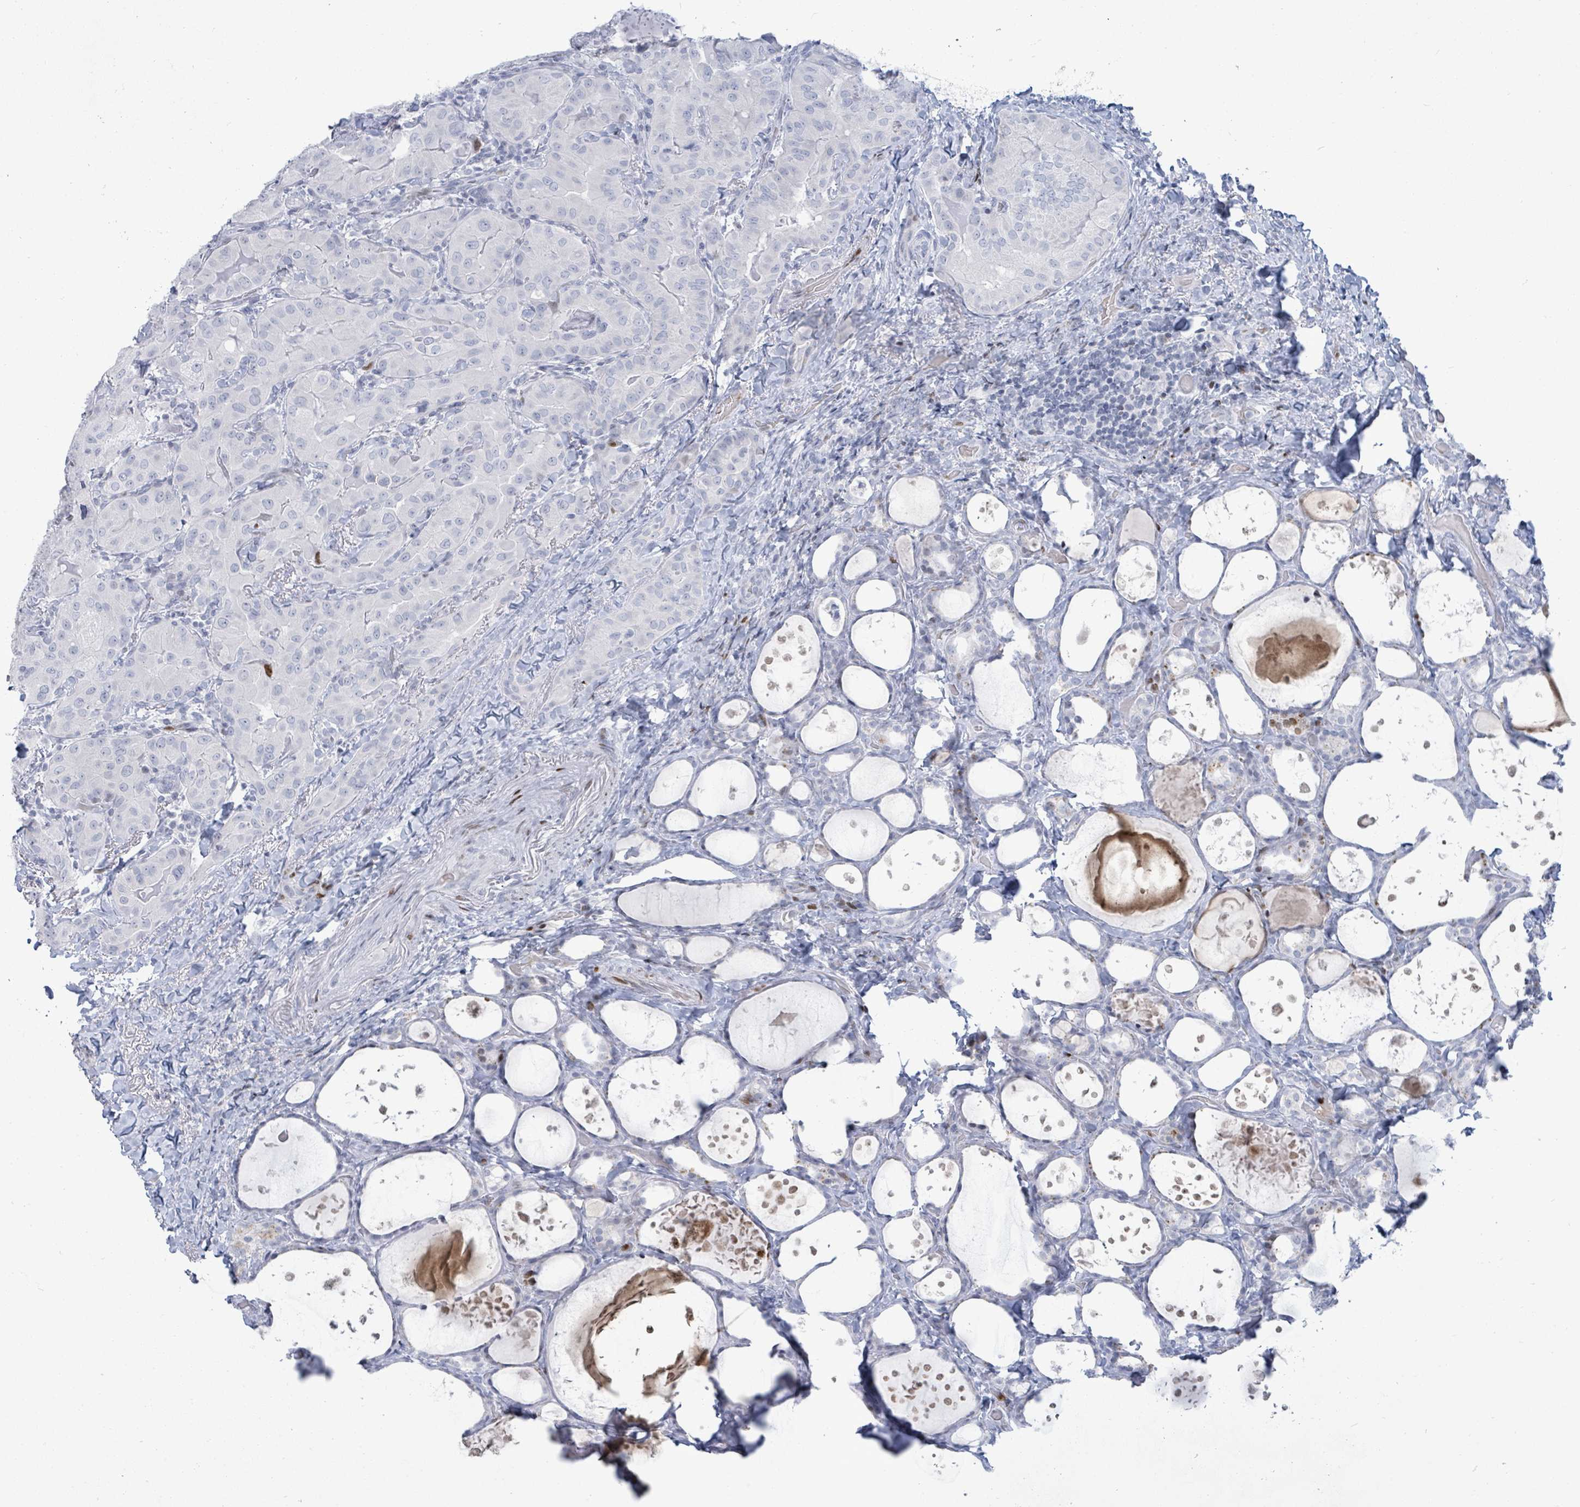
{"staining": {"intensity": "negative", "quantity": "none", "location": "none"}, "tissue": "thyroid cancer", "cell_type": "Tumor cells", "image_type": "cancer", "snomed": [{"axis": "morphology", "description": "Papillary adenocarcinoma, NOS"}, {"axis": "topography", "description": "Thyroid gland"}], "caption": "An IHC photomicrograph of thyroid cancer (papillary adenocarcinoma) is shown. There is no staining in tumor cells of thyroid cancer (papillary adenocarcinoma). (DAB immunohistochemistry, high magnification).", "gene": "MALL", "patient": {"sex": "female", "age": 68}}